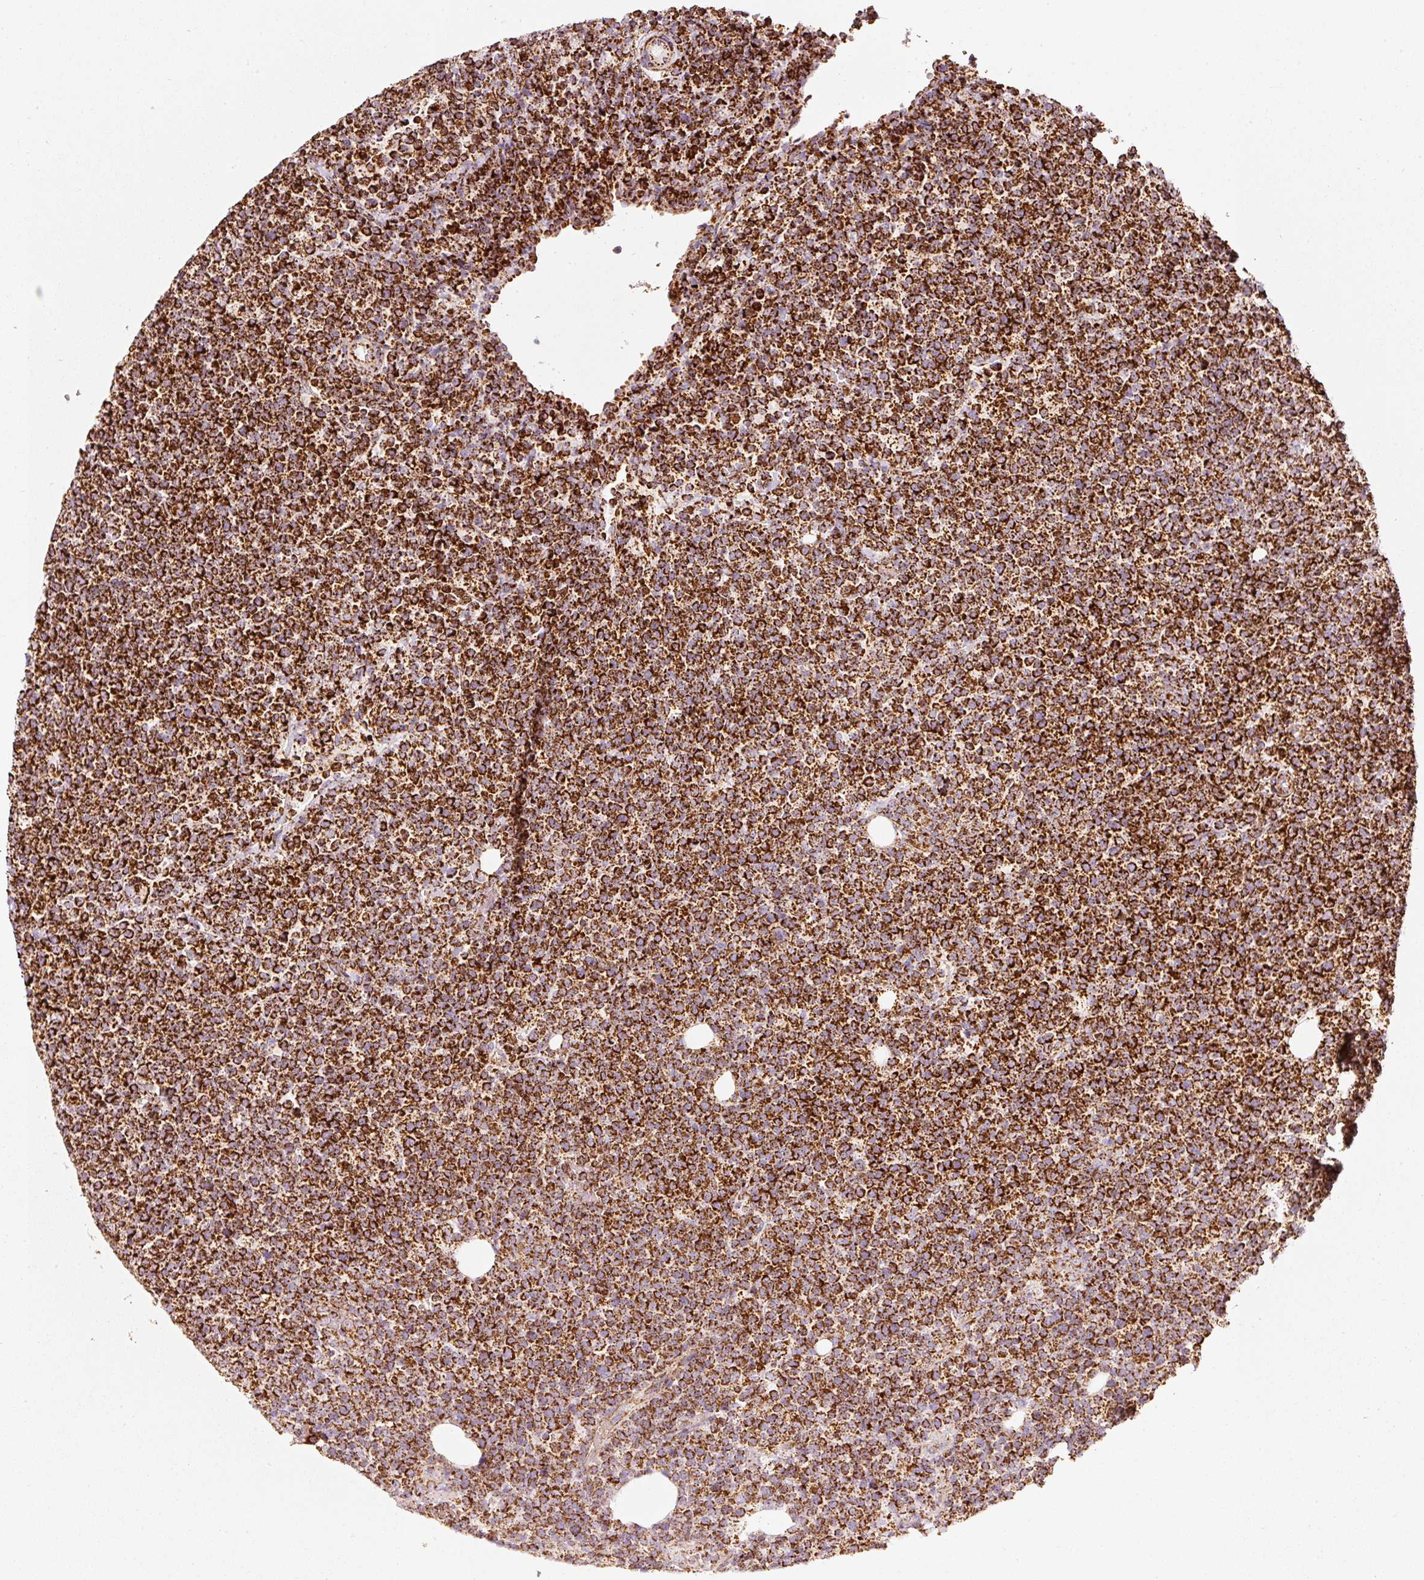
{"staining": {"intensity": "strong", "quantity": ">75%", "location": "cytoplasmic/membranous"}, "tissue": "lymphoma", "cell_type": "Tumor cells", "image_type": "cancer", "snomed": [{"axis": "morphology", "description": "Malignant lymphoma, non-Hodgkin's type, High grade"}, {"axis": "topography", "description": "Lymph node"}], "caption": "Approximately >75% of tumor cells in human high-grade malignant lymphoma, non-Hodgkin's type display strong cytoplasmic/membranous protein positivity as visualized by brown immunohistochemical staining.", "gene": "UQCRC1", "patient": {"sex": "male", "age": 61}}